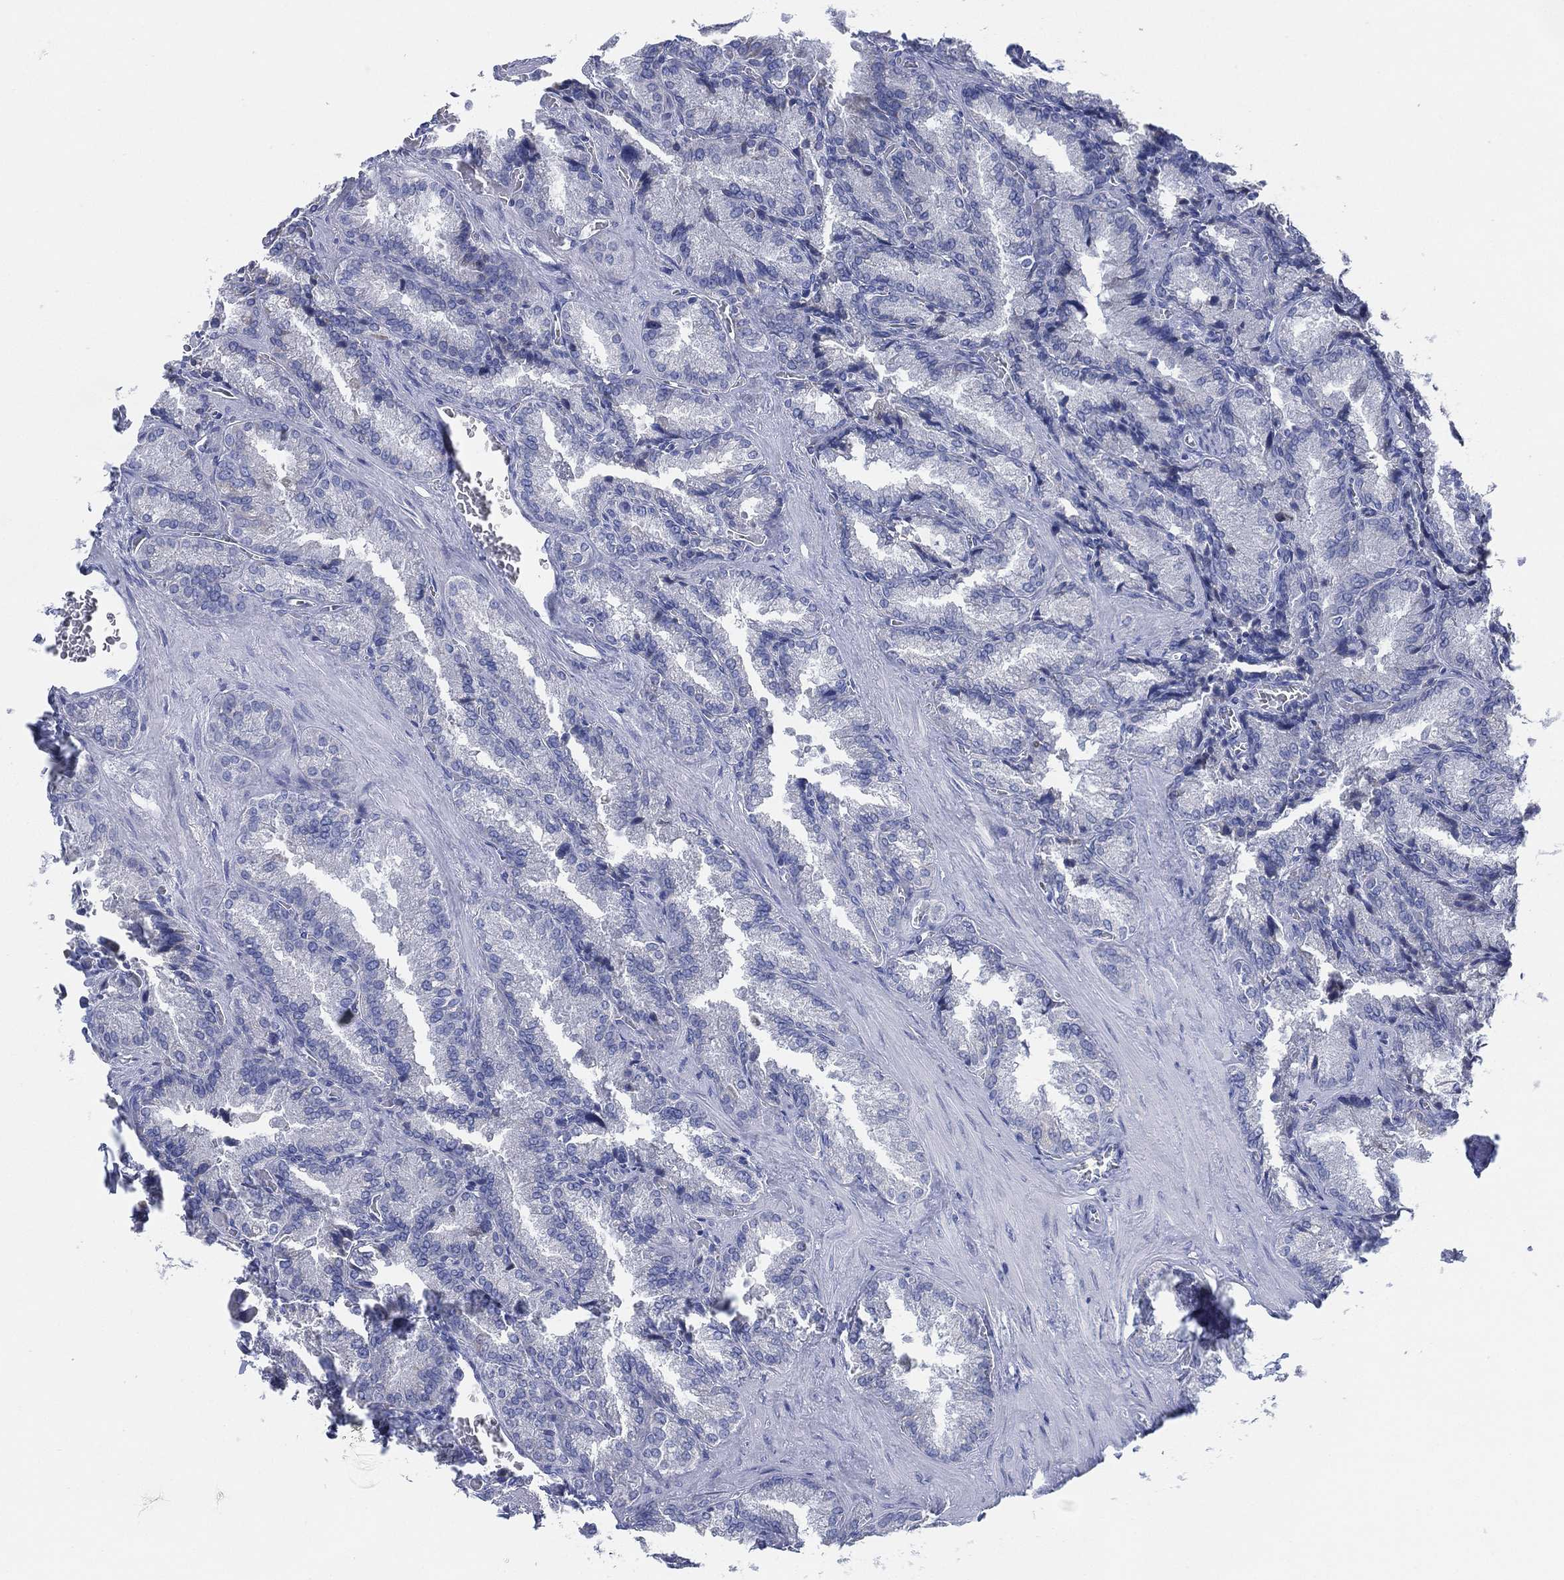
{"staining": {"intensity": "negative", "quantity": "none", "location": "none"}, "tissue": "seminal vesicle", "cell_type": "Glandular cells", "image_type": "normal", "snomed": [{"axis": "morphology", "description": "Normal tissue, NOS"}, {"axis": "topography", "description": "Seminal veicle"}], "caption": "This is an IHC image of unremarkable human seminal vesicle. There is no staining in glandular cells.", "gene": "ADAD2", "patient": {"sex": "male", "age": 37}}